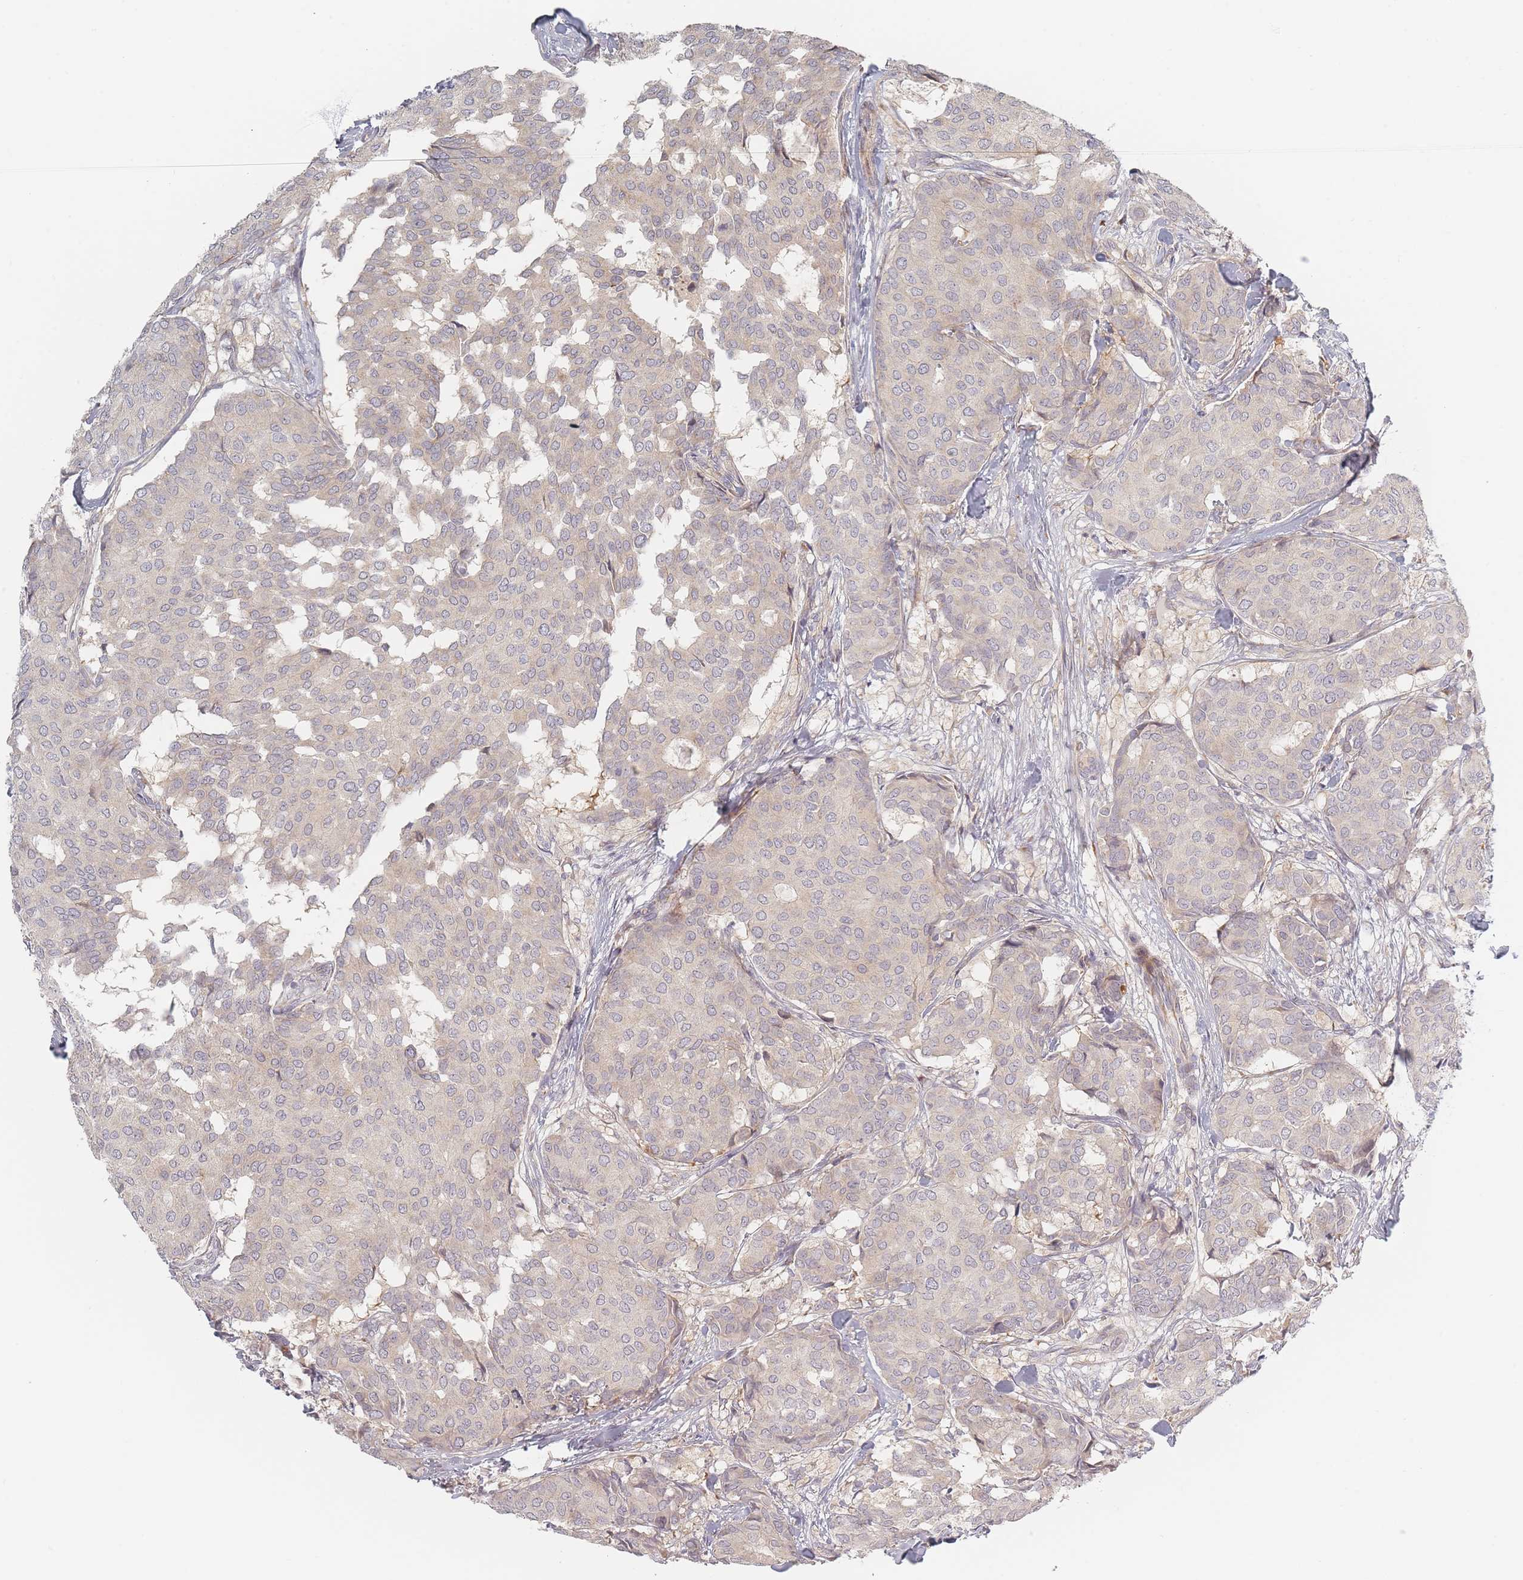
{"staining": {"intensity": "weak", "quantity": "25%-75%", "location": "cytoplasmic/membranous"}, "tissue": "breast cancer", "cell_type": "Tumor cells", "image_type": "cancer", "snomed": [{"axis": "morphology", "description": "Duct carcinoma"}, {"axis": "topography", "description": "Breast"}], "caption": "A low amount of weak cytoplasmic/membranous positivity is seen in about 25%-75% of tumor cells in breast cancer tissue. Nuclei are stained in blue.", "gene": "ZKSCAN7", "patient": {"sex": "female", "age": 75}}